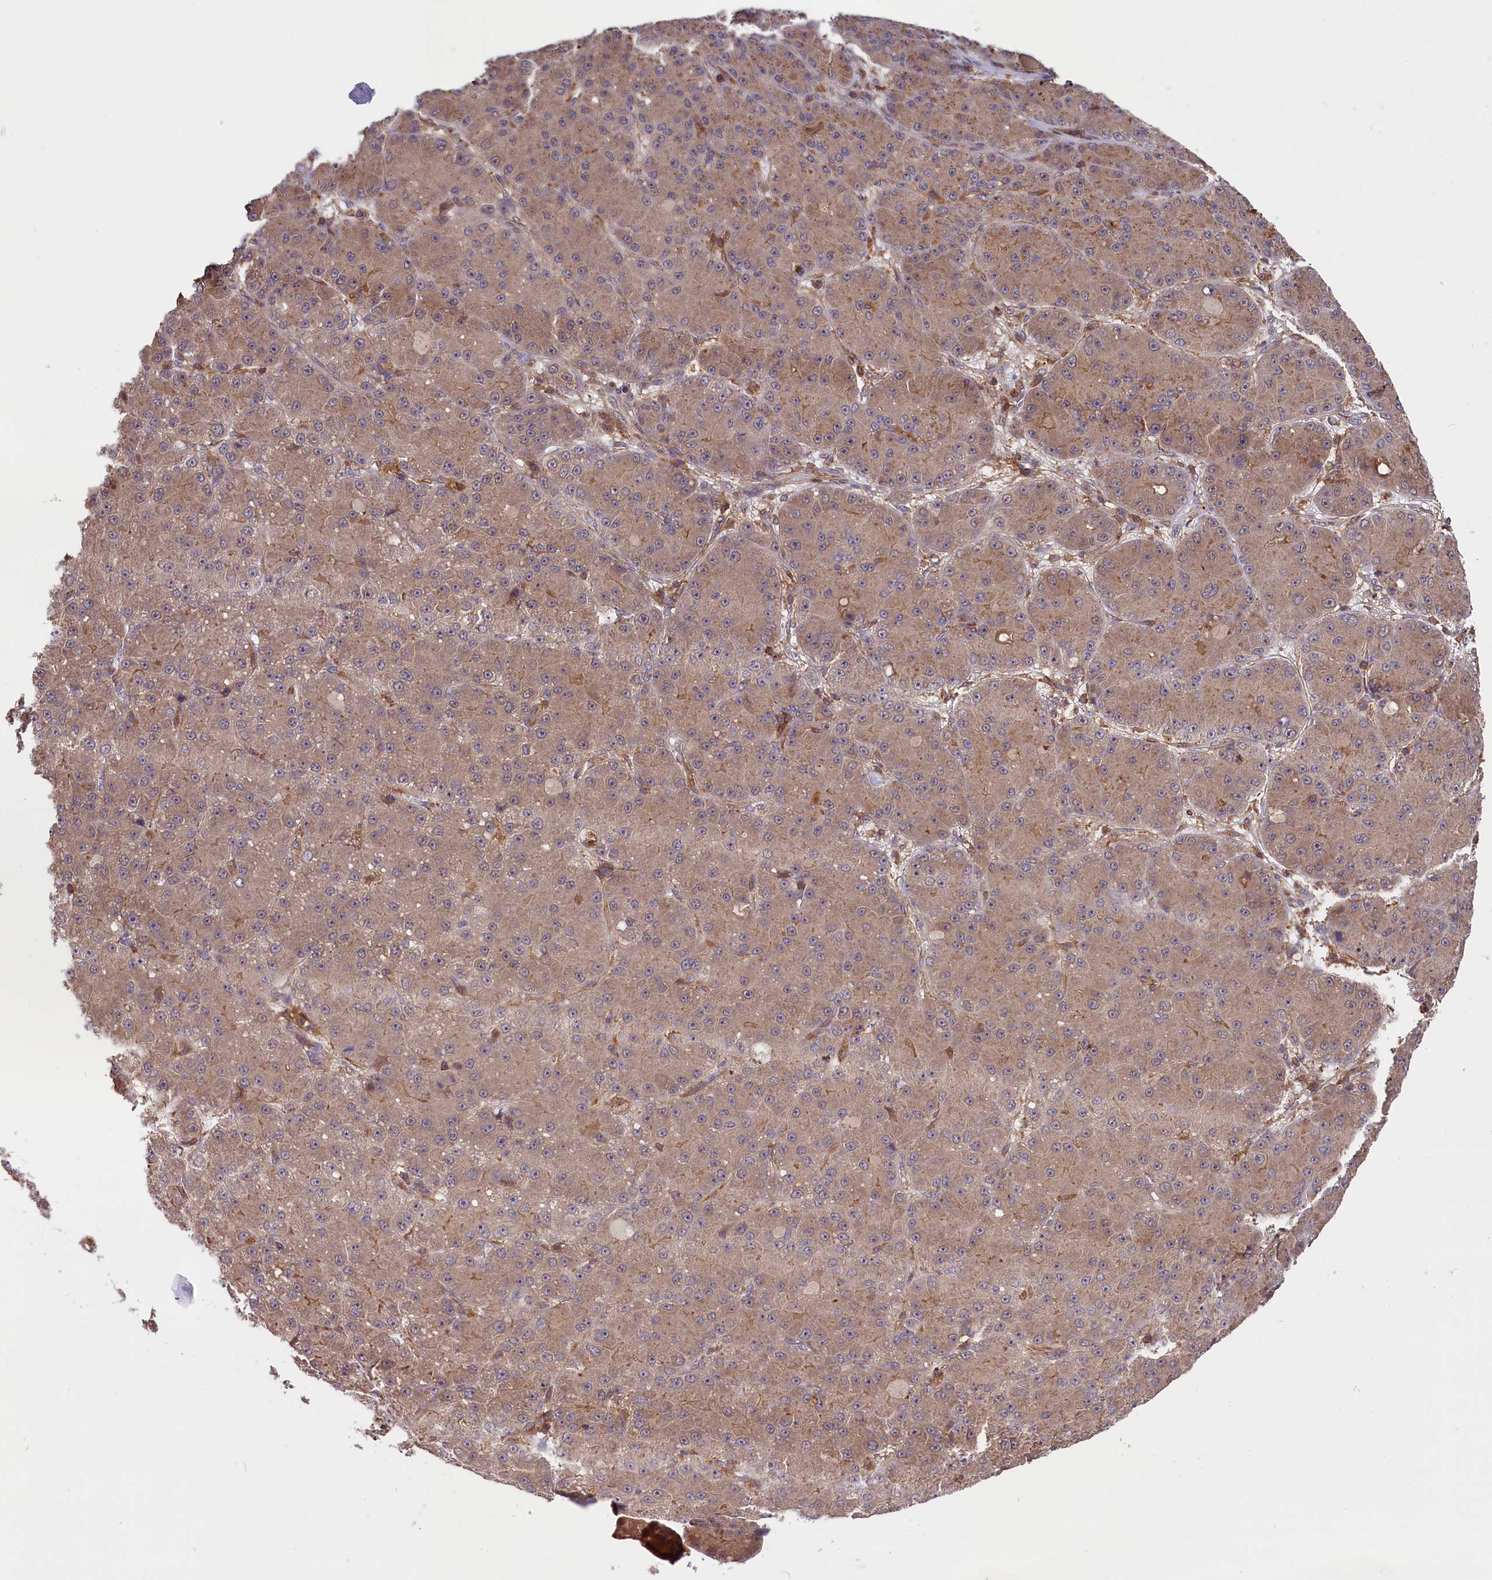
{"staining": {"intensity": "weak", "quantity": ">75%", "location": "cytoplasmic/membranous"}, "tissue": "liver cancer", "cell_type": "Tumor cells", "image_type": "cancer", "snomed": [{"axis": "morphology", "description": "Carcinoma, Hepatocellular, NOS"}, {"axis": "topography", "description": "Liver"}], "caption": "This is a photomicrograph of IHC staining of hepatocellular carcinoma (liver), which shows weak positivity in the cytoplasmic/membranous of tumor cells.", "gene": "SKIDA1", "patient": {"sex": "male", "age": 67}}